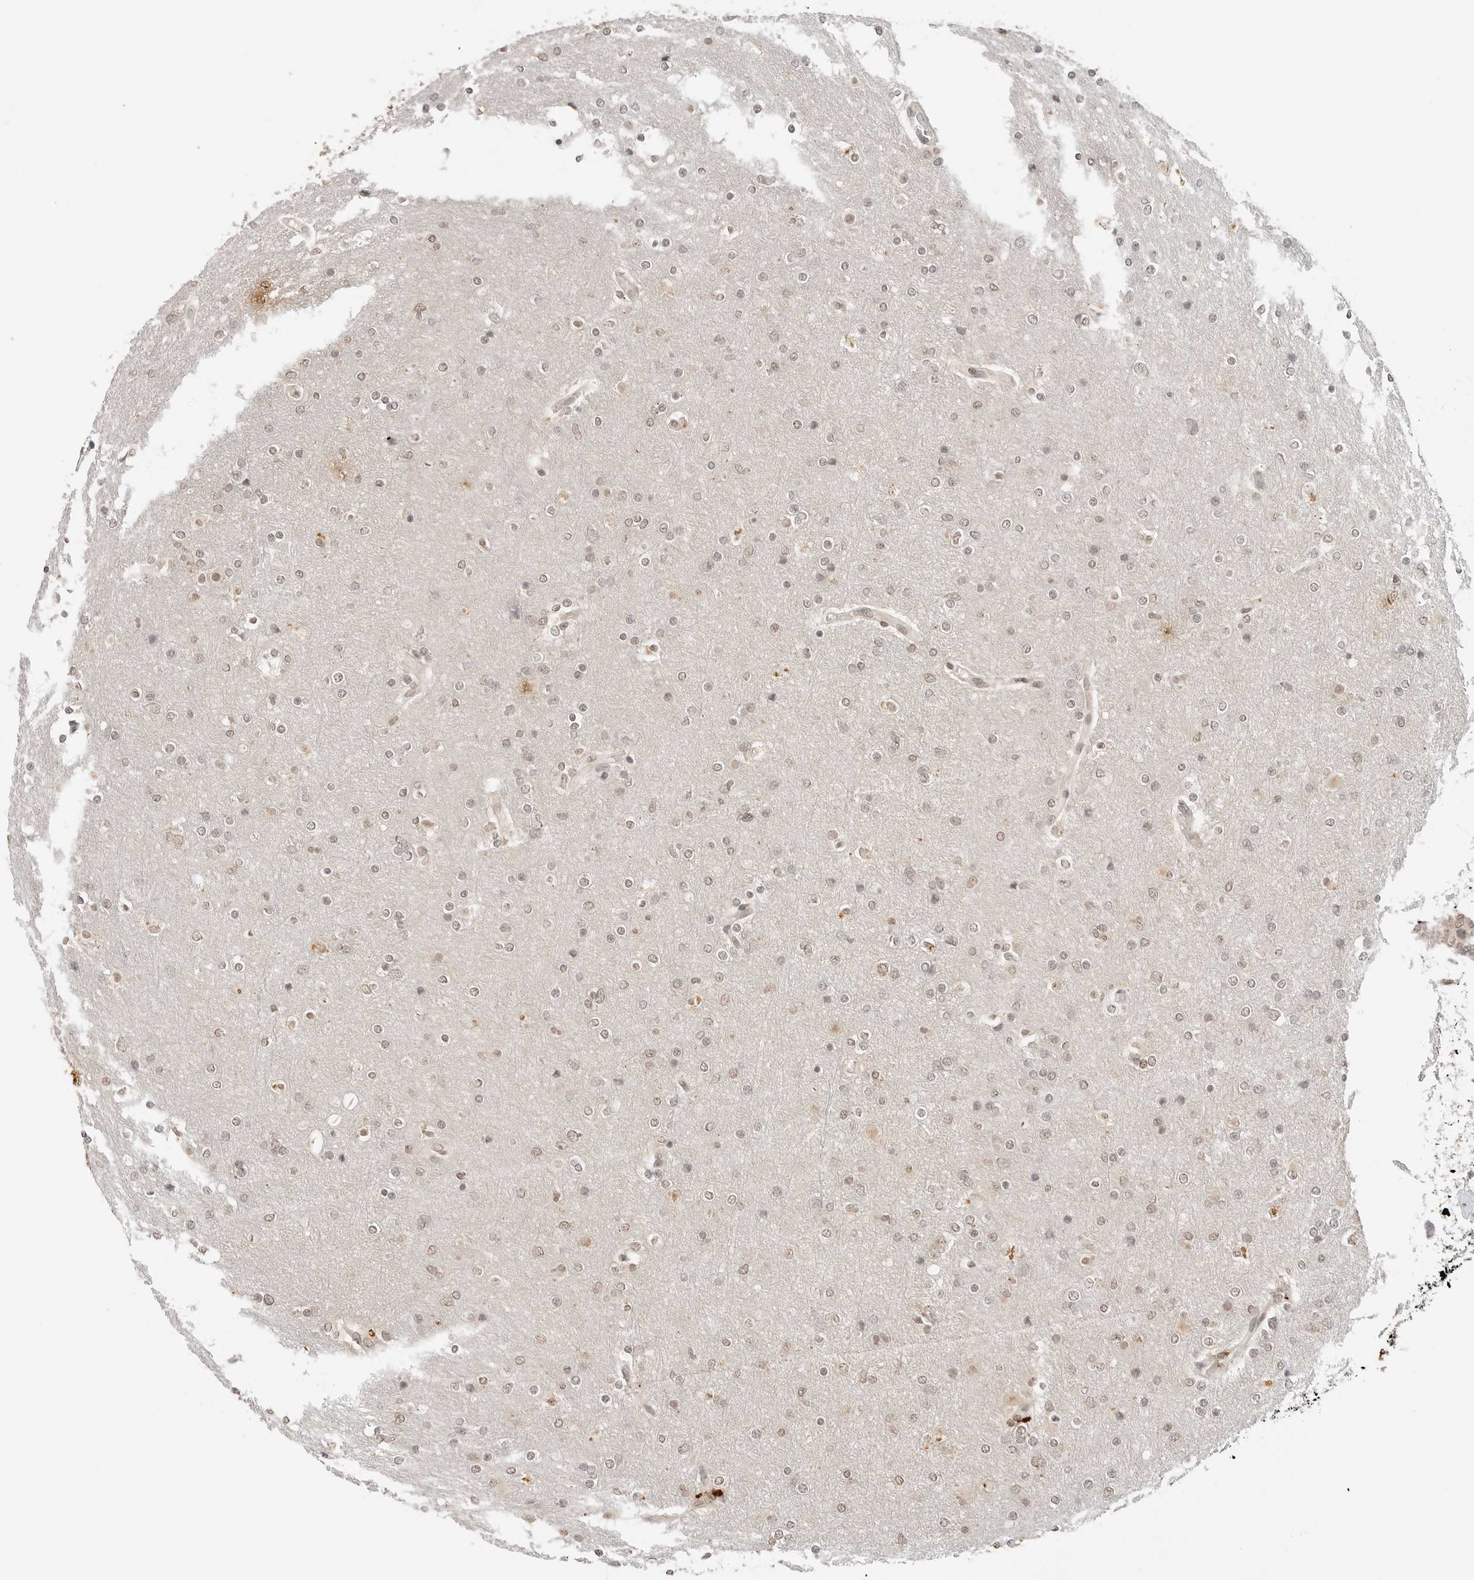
{"staining": {"intensity": "weak", "quantity": ">75%", "location": "nuclear"}, "tissue": "glioma", "cell_type": "Tumor cells", "image_type": "cancer", "snomed": [{"axis": "morphology", "description": "Glioma, malignant, High grade"}, {"axis": "topography", "description": "Cerebral cortex"}], "caption": "Malignant high-grade glioma stained for a protein (brown) demonstrates weak nuclear positive expression in about >75% of tumor cells.", "gene": "GPR34", "patient": {"sex": "female", "age": 36}}